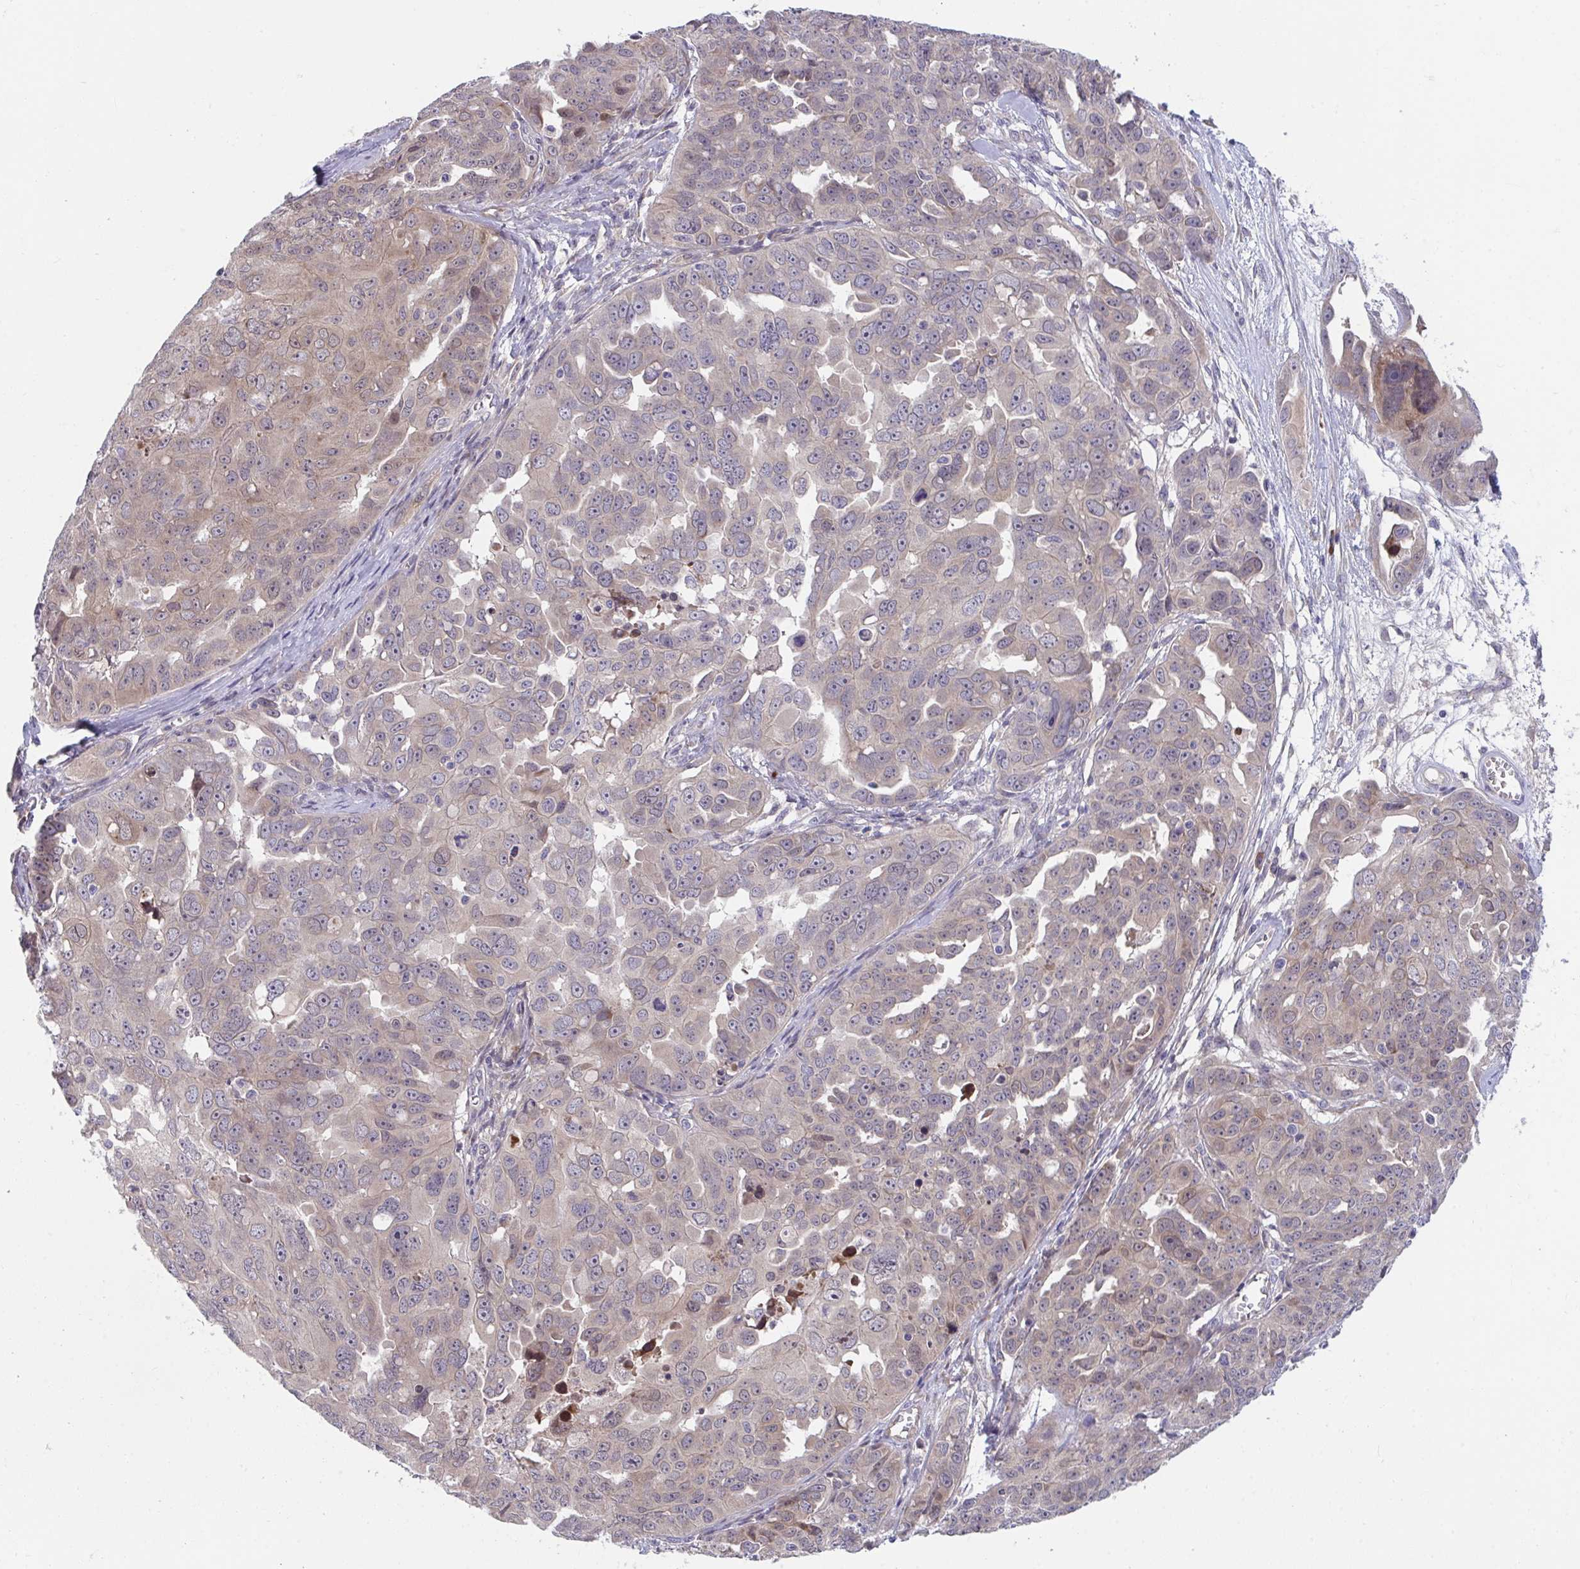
{"staining": {"intensity": "weak", "quantity": "<25%", "location": "cytoplasmic/membranous"}, "tissue": "ovarian cancer", "cell_type": "Tumor cells", "image_type": "cancer", "snomed": [{"axis": "morphology", "description": "Carcinoma, endometroid"}, {"axis": "topography", "description": "Ovary"}], "caption": "DAB (3,3'-diaminobenzidine) immunohistochemical staining of ovarian cancer displays no significant positivity in tumor cells. (Brightfield microscopy of DAB IHC at high magnification).", "gene": "SUSD4", "patient": {"sex": "female", "age": 70}}